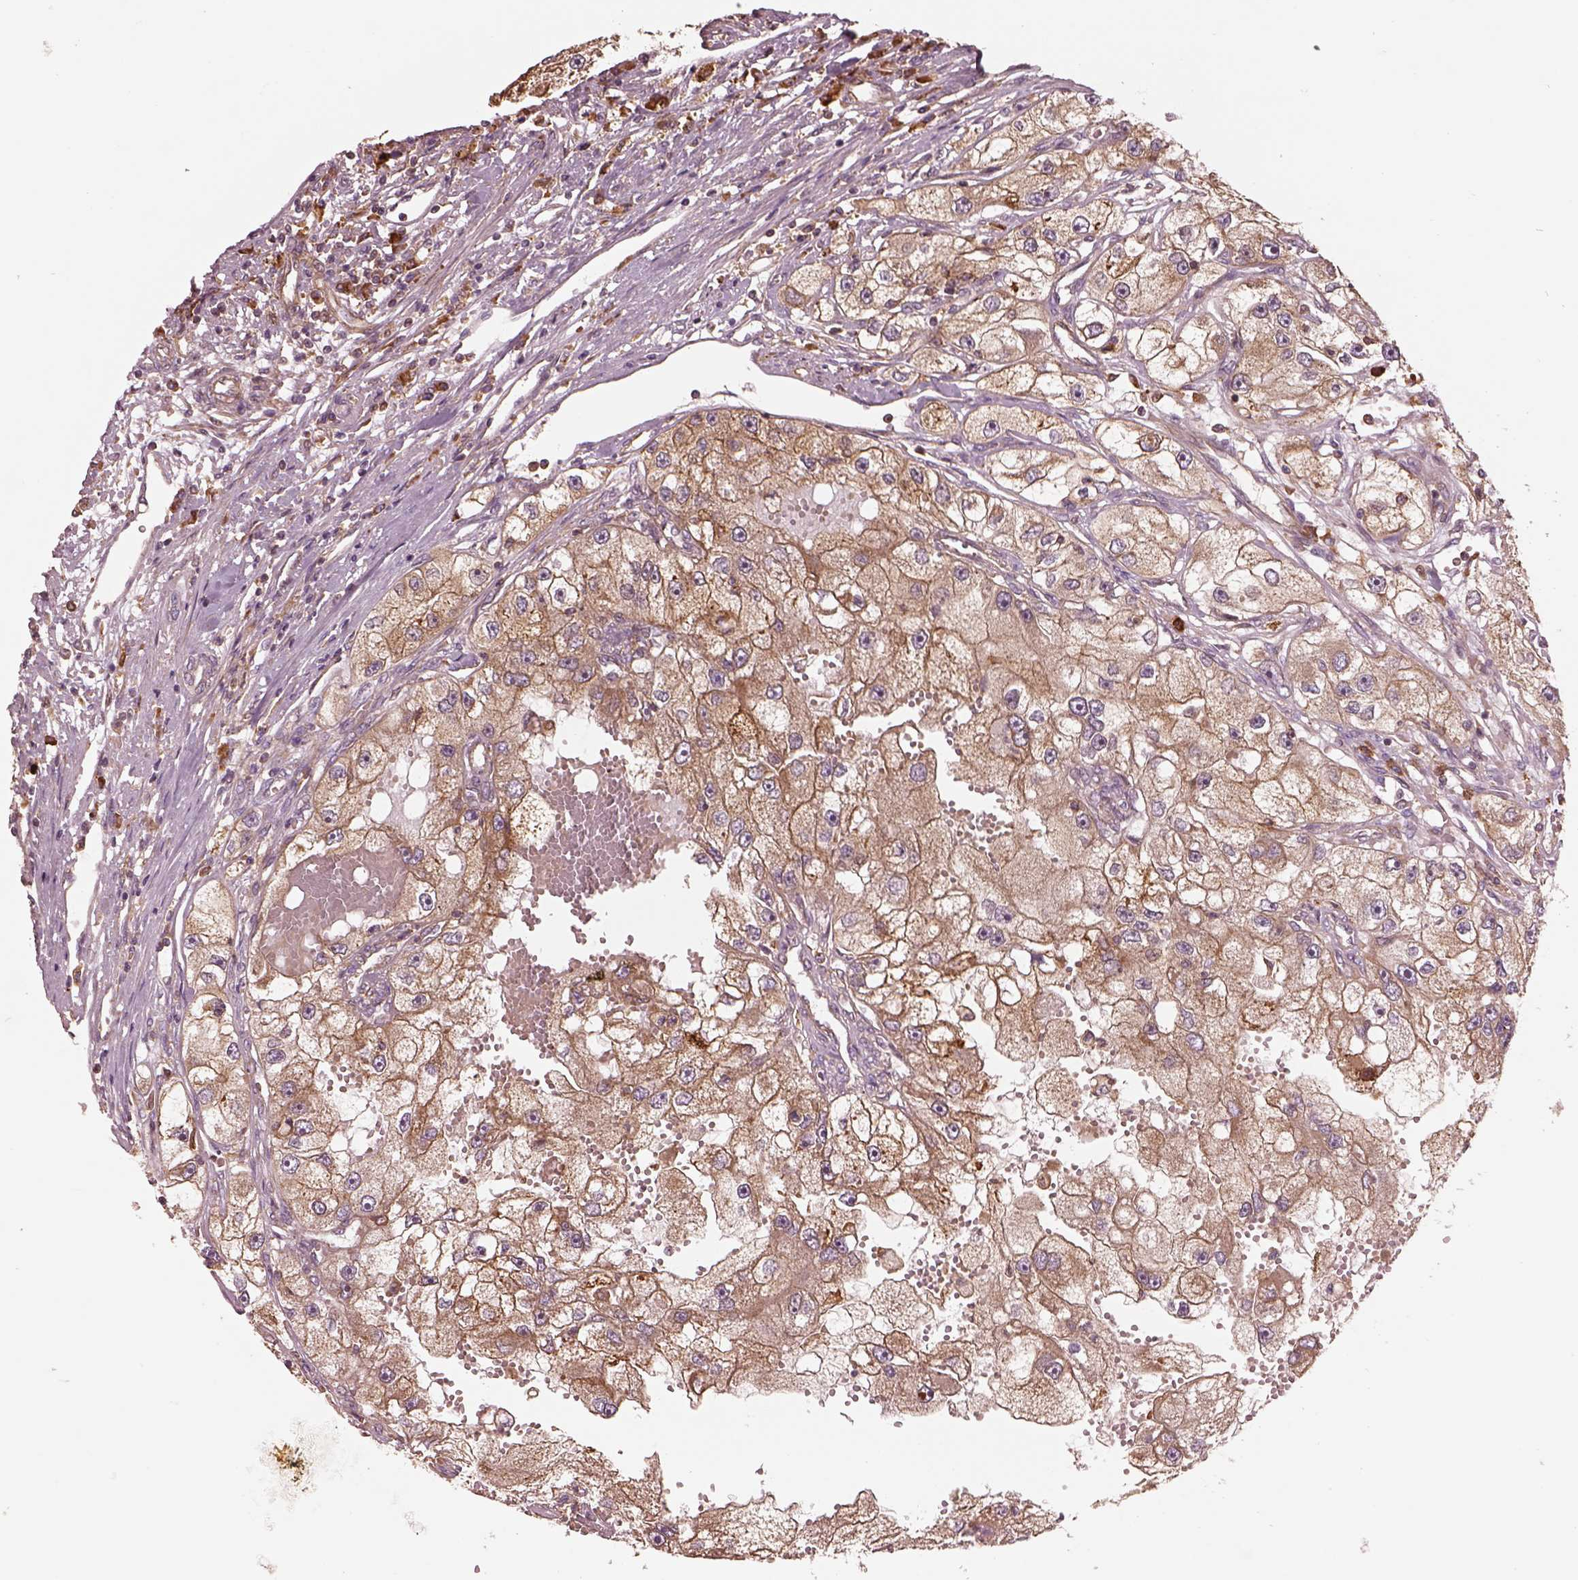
{"staining": {"intensity": "strong", "quantity": "25%-75%", "location": "cytoplasmic/membranous"}, "tissue": "renal cancer", "cell_type": "Tumor cells", "image_type": "cancer", "snomed": [{"axis": "morphology", "description": "Adenocarcinoma, NOS"}, {"axis": "topography", "description": "Kidney"}], "caption": "Strong cytoplasmic/membranous protein staining is seen in about 25%-75% of tumor cells in renal adenocarcinoma. (brown staining indicates protein expression, while blue staining denotes nuclei).", "gene": "ASCC2", "patient": {"sex": "male", "age": 63}}